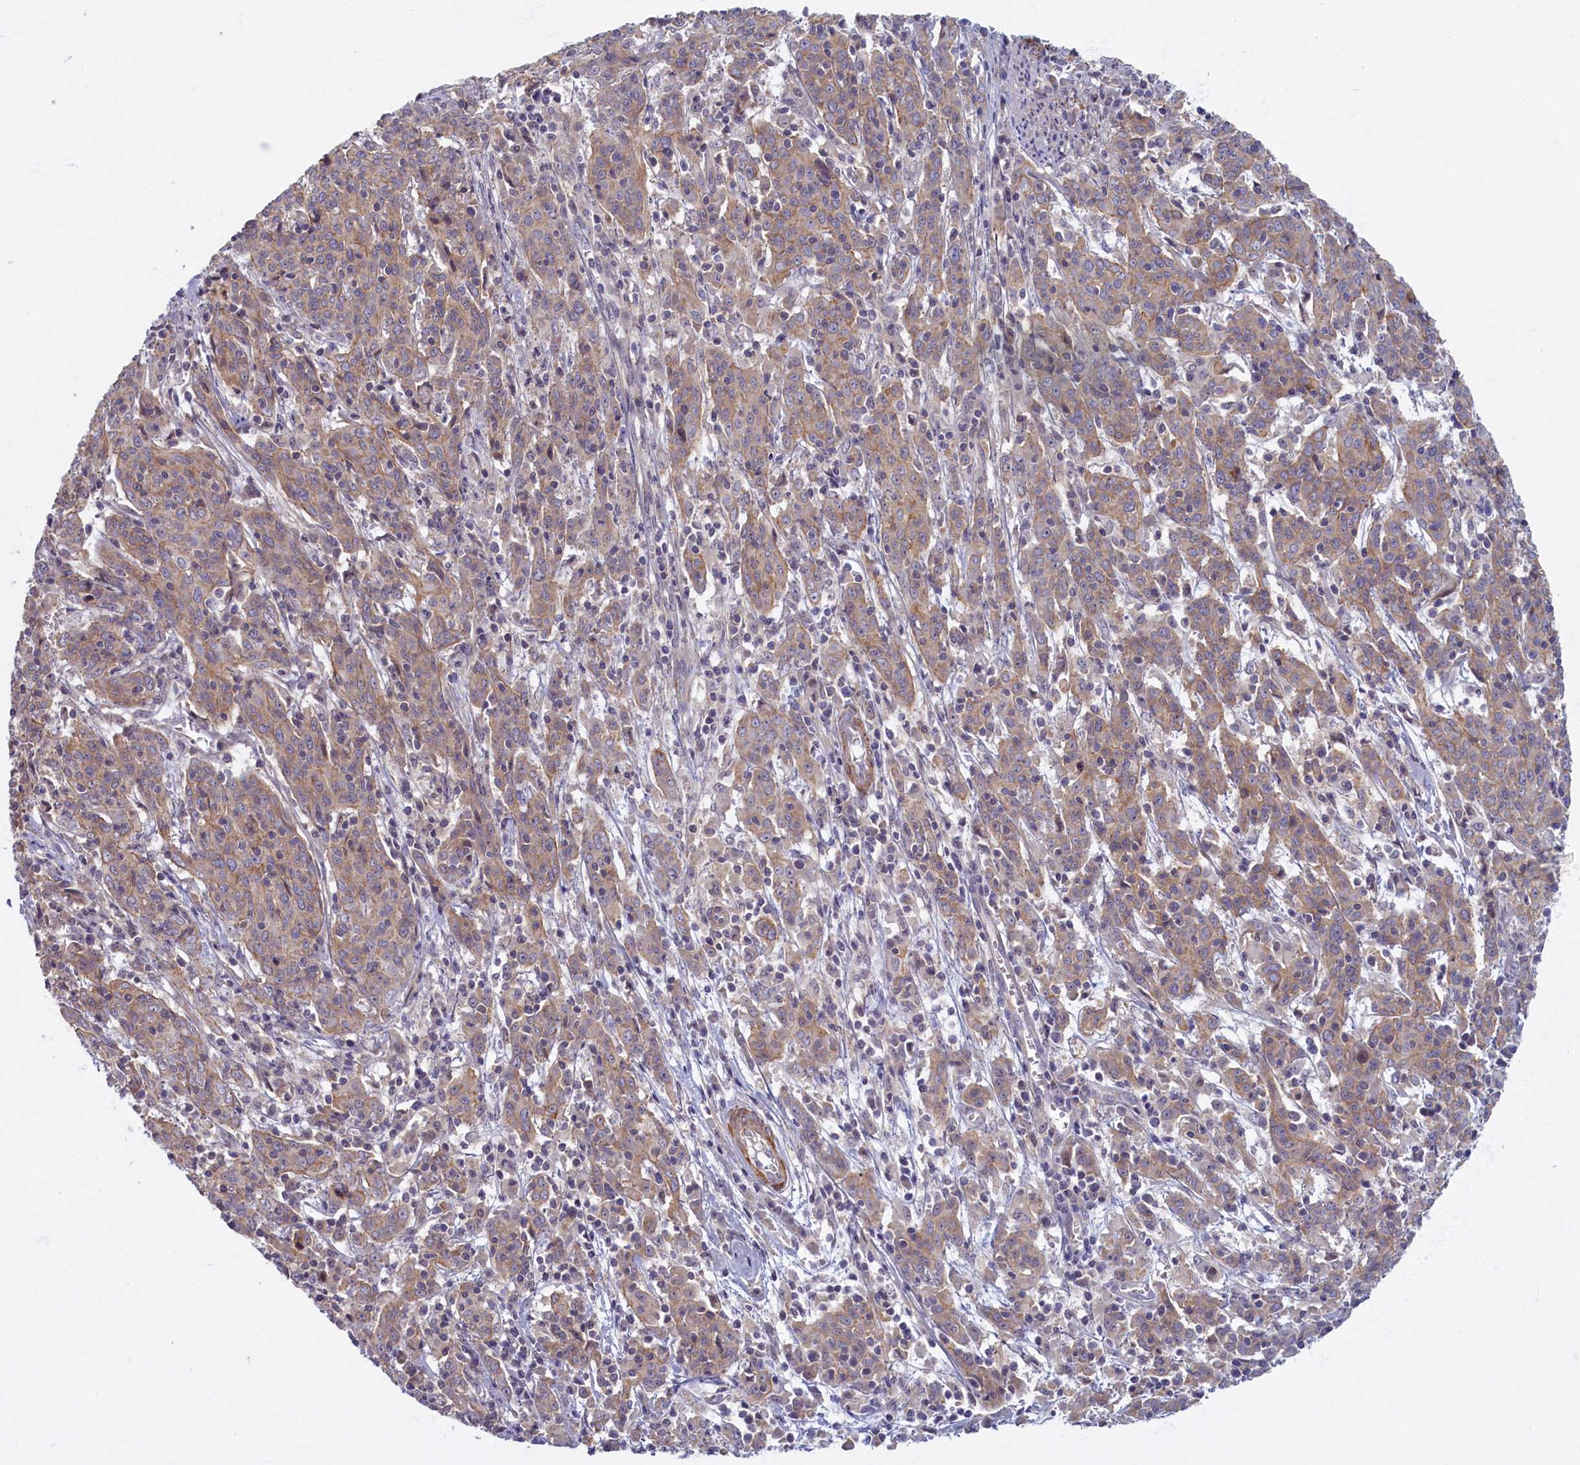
{"staining": {"intensity": "weak", "quantity": ">75%", "location": "cytoplasmic/membranous"}, "tissue": "cervical cancer", "cell_type": "Tumor cells", "image_type": "cancer", "snomed": [{"axis": "morphology", "description": "Squamous cell carcinoma, NOS"}, {"axis": "topography", "description": "Cervix"}], "caption": "Tumor cells show weak cytoplasmic/membranous expression in about >75% of cells in cervical squamous cell carcinoma. The protein of interest is stained brown, and the nuclei are stained in blue (DAB (3,3'-diaminobenzidine) IHC with brightfield microscopy, high magnification).", "gene": "TRPM4", "patient": {"sex": "female", "age": 67}}